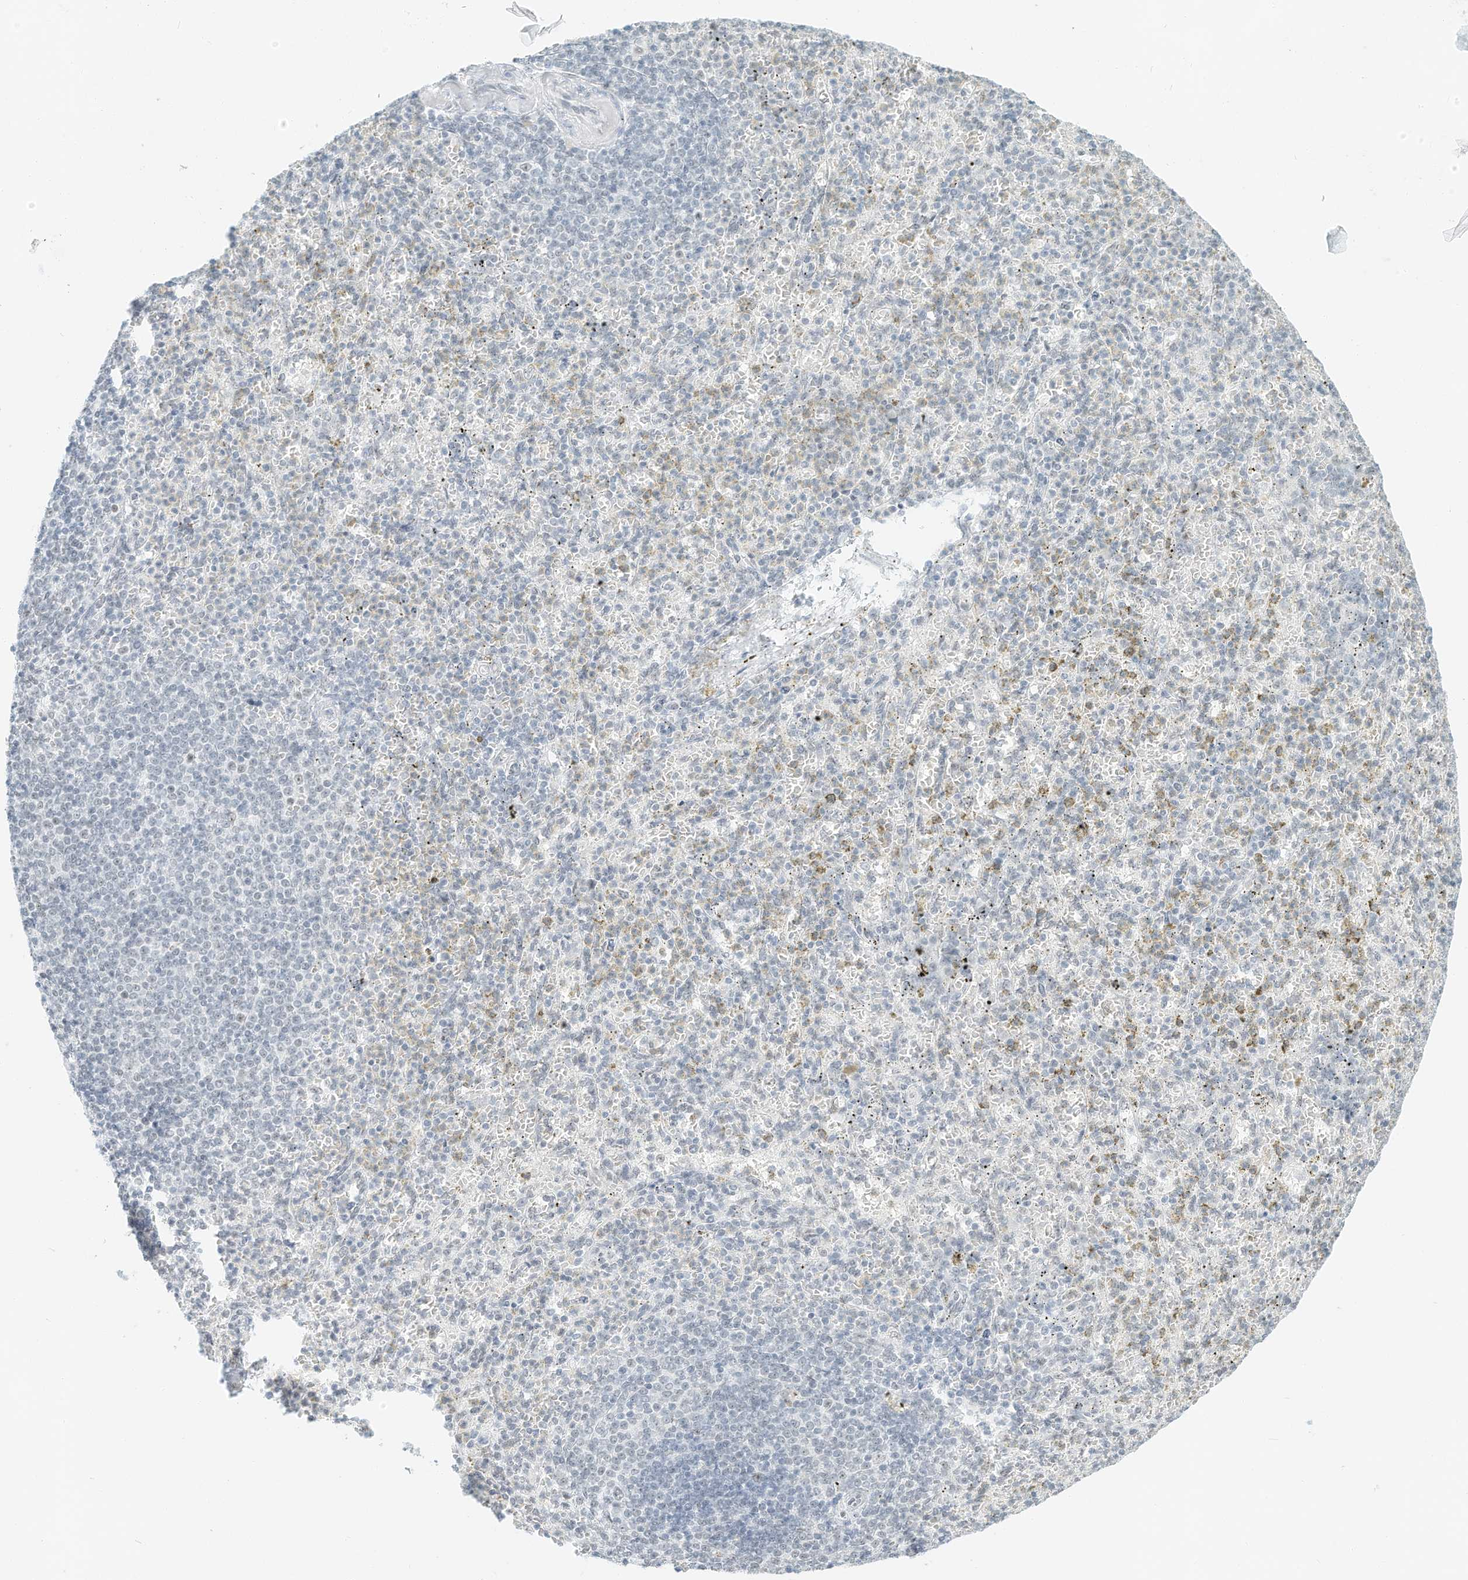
{"staining": {"intensity": "negative", "quantity": "none", "location": "none"}, "tissue": "spleen", "cell_type": "Cells in red pulp", "image_type": "normal", "snomed": [{"axis": "morphology", "description": "Normal tissue, NOS"}, {"axis": "topography", "description": "Spleen"}], "caption": "Immunohistochemical staining of unremarkable human spleen reveals no significant positivity in cells in red pulp. (Brightfield microscopy of DAB (3,3'-diaminobenzidine) immunohistochemistry at high magnification).", "gene": "PGC", "patient": {"sex": "female", "age": 74}}